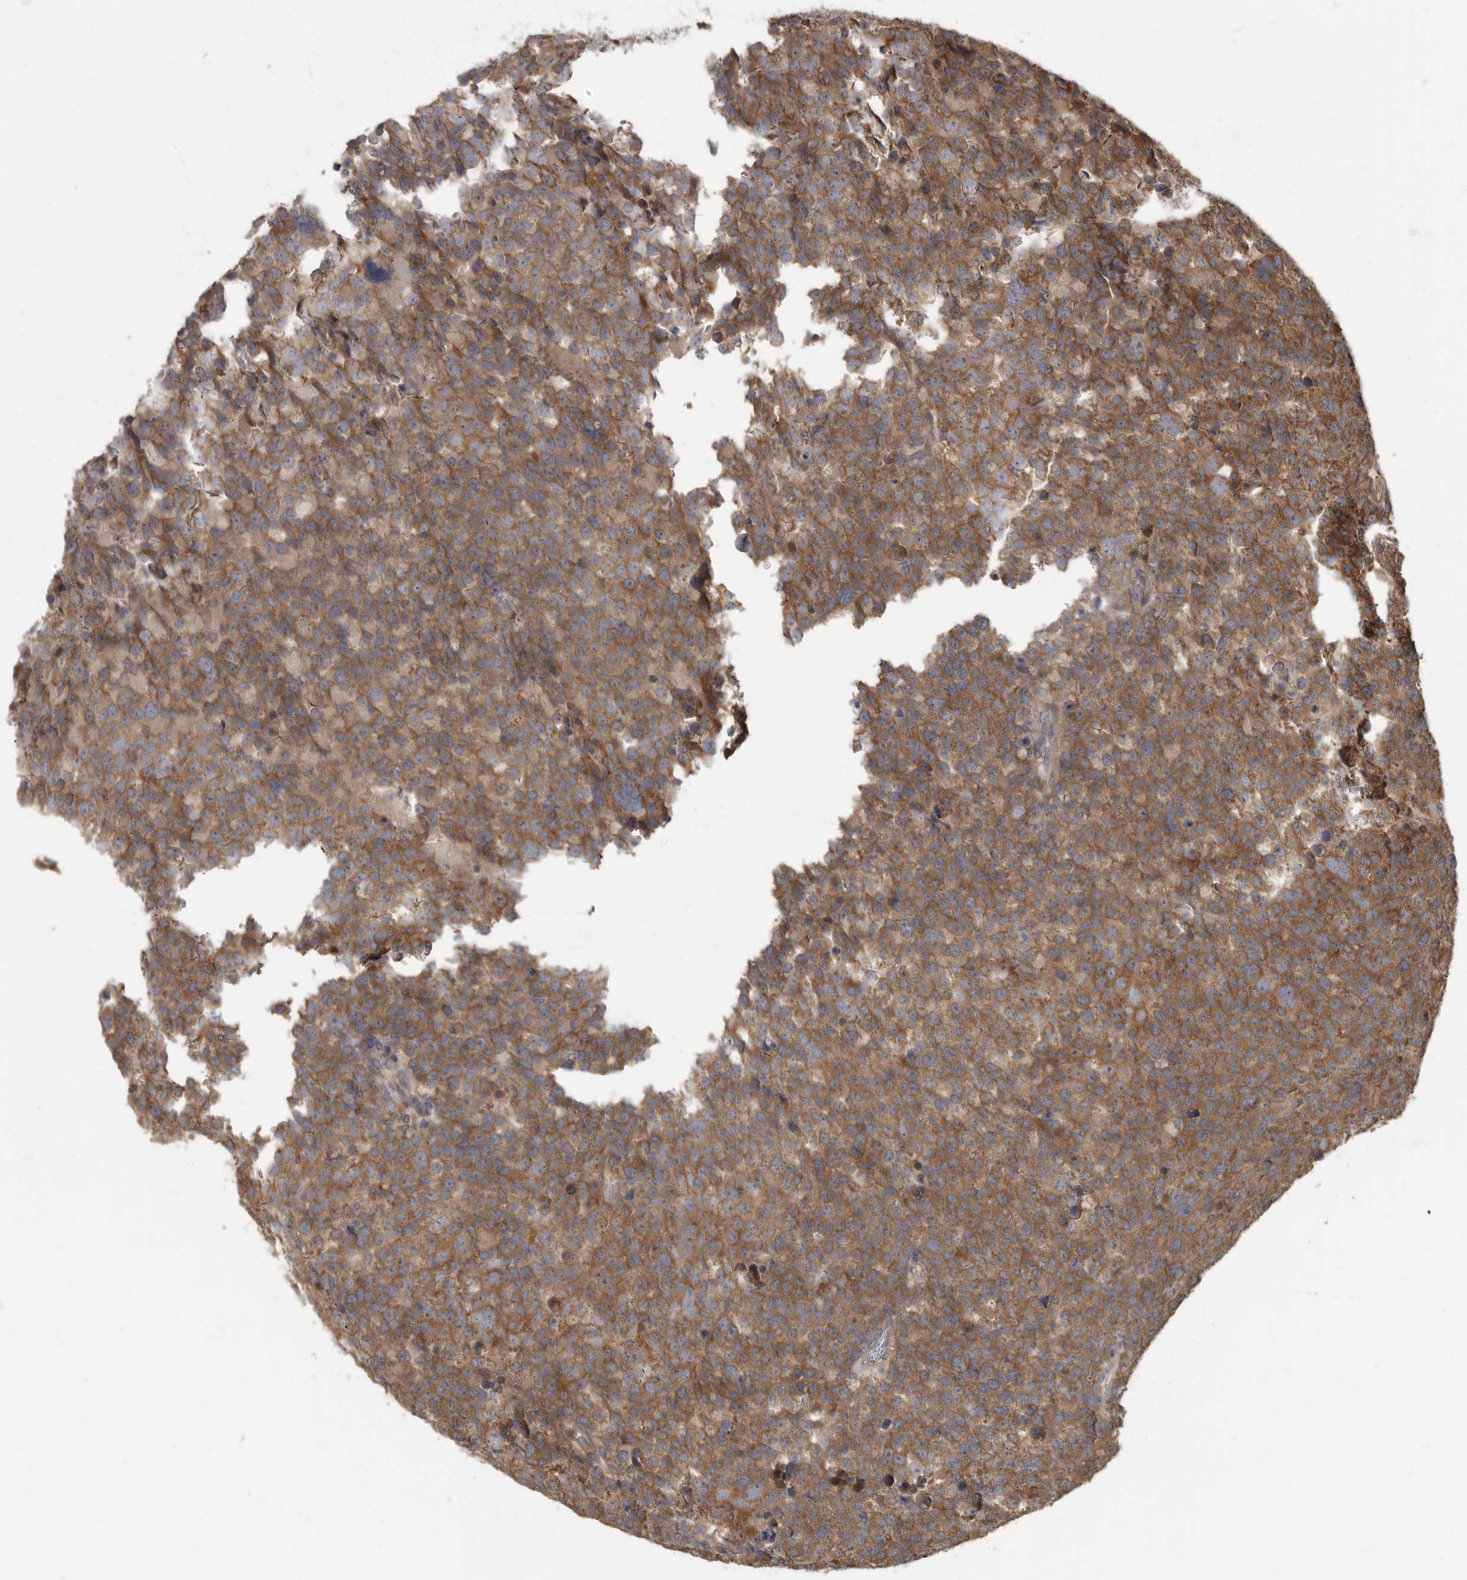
{"staining": {"intensity": "moderate", "quantity": ">75%", "location": "cytoplasmic/membranous"}, "tissue": "testis cancer", "cell_type": "Tumor cells", "image_type": "cancer", "snomed": [{"axis": "morphology", "description": "Seminoma, NOS"}, {"axis": "topography", "description": "Testis"}], "caption": "Immunohistochemistry (IHC) (DAB (3,3'-diaminobenzidine)) staining of seminoma (testis) shows moderate cytoplasmic/membranous protein positivity in about >75% of tumor cells. The staining was performed using DAB (3,3'-diaminobenzidine) to visualize the protein expression in brown, while the nuclei were stained in blue with hematoxylin (Magnification: 20x).", "gene": "DAAM1", "patient": {"sex": "male", "age": 71}}